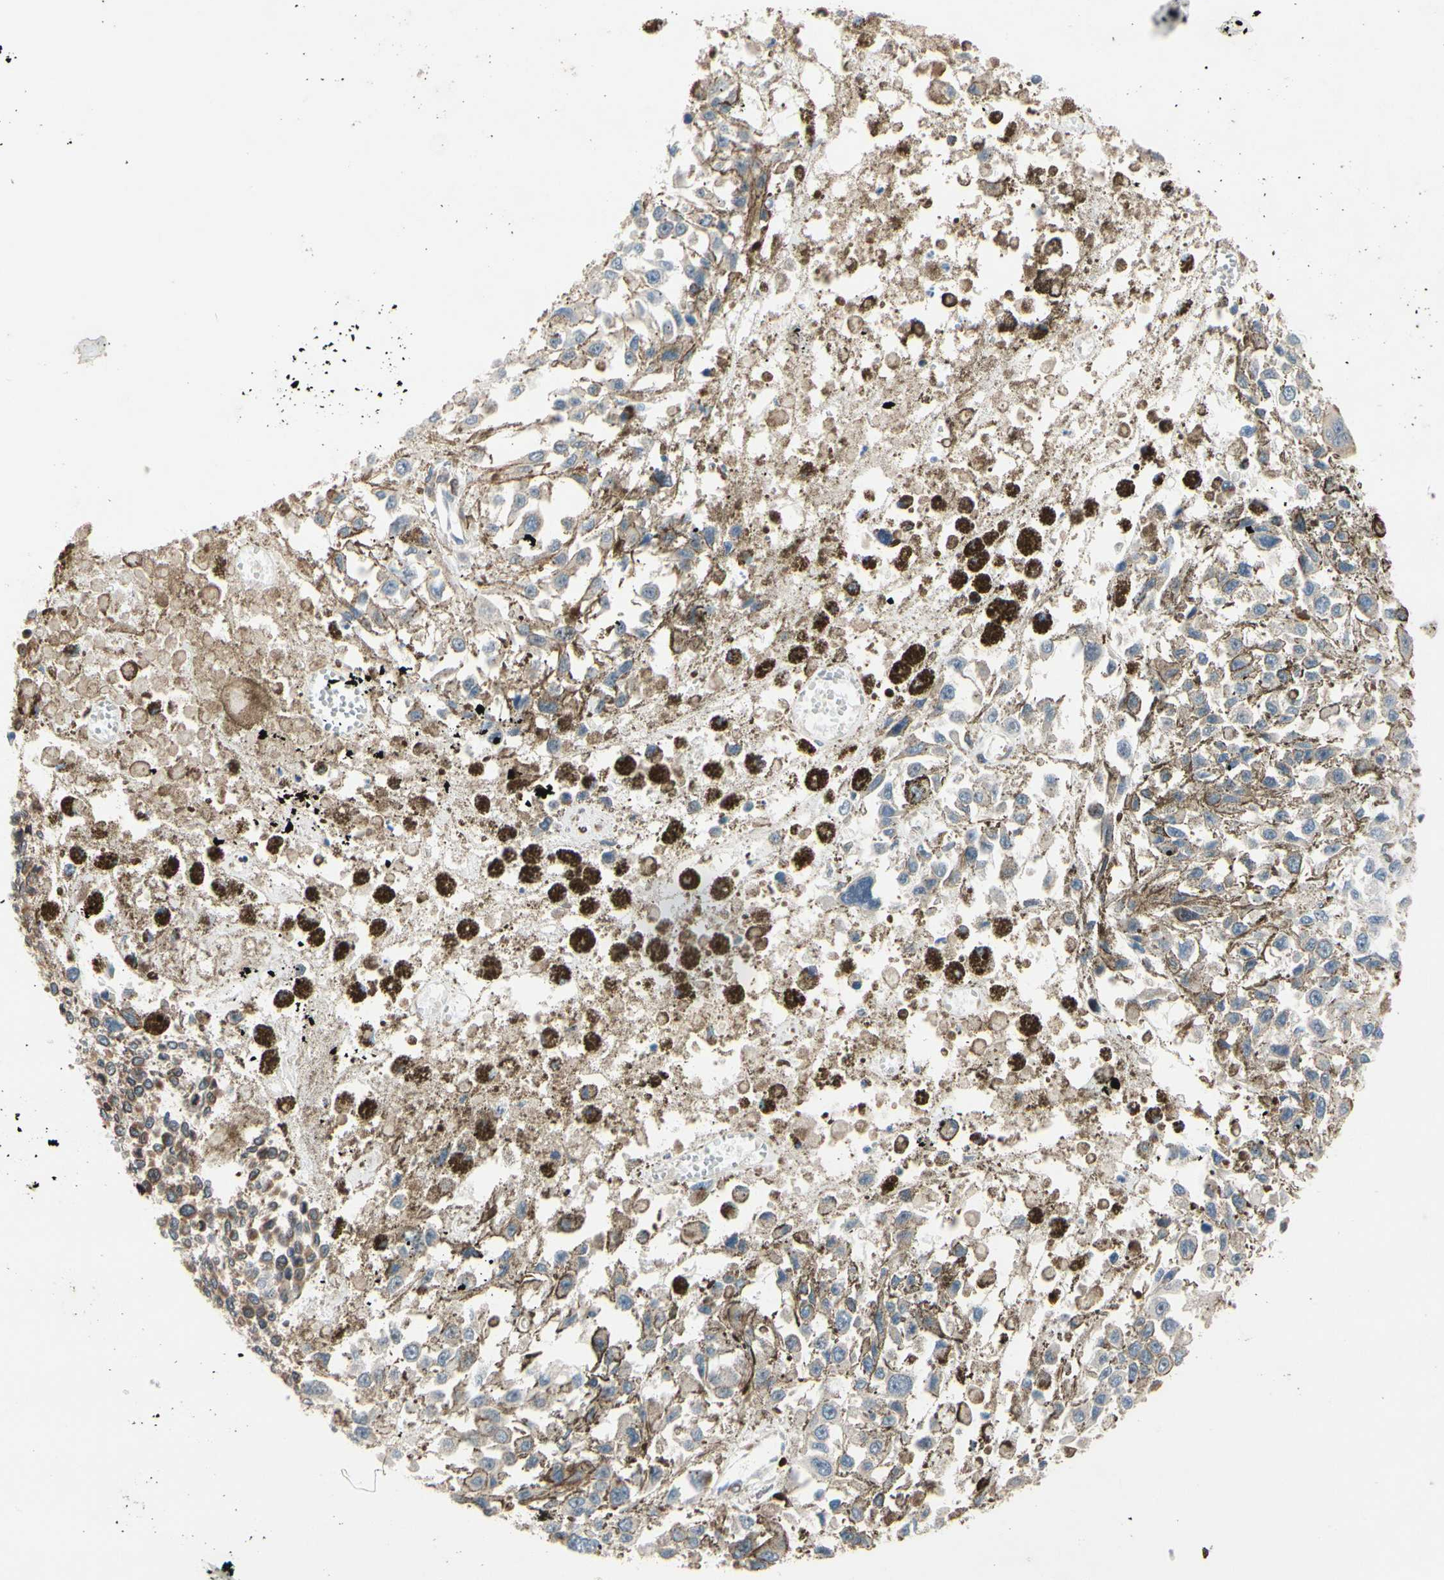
{"staining": {"intensity": "negative", "quantity": "none", "location": "none"}, "tissue": "melanoma", "cell_type": "Tumor cells", "image_type": "cancer", "snomed": [{"axis": "morphology", "description": "Malignant melanoma, Metastatic site"}, {"axis": "topography", "description": "Lymph node"}], "caption": "An immunohistochemistry (IHC) photomicrograph of melanoma is shown. There is no staining in tumor cells of melanoma.", "gene": "PRXL2A", "patient": {"sex": "male", "age": 59}}